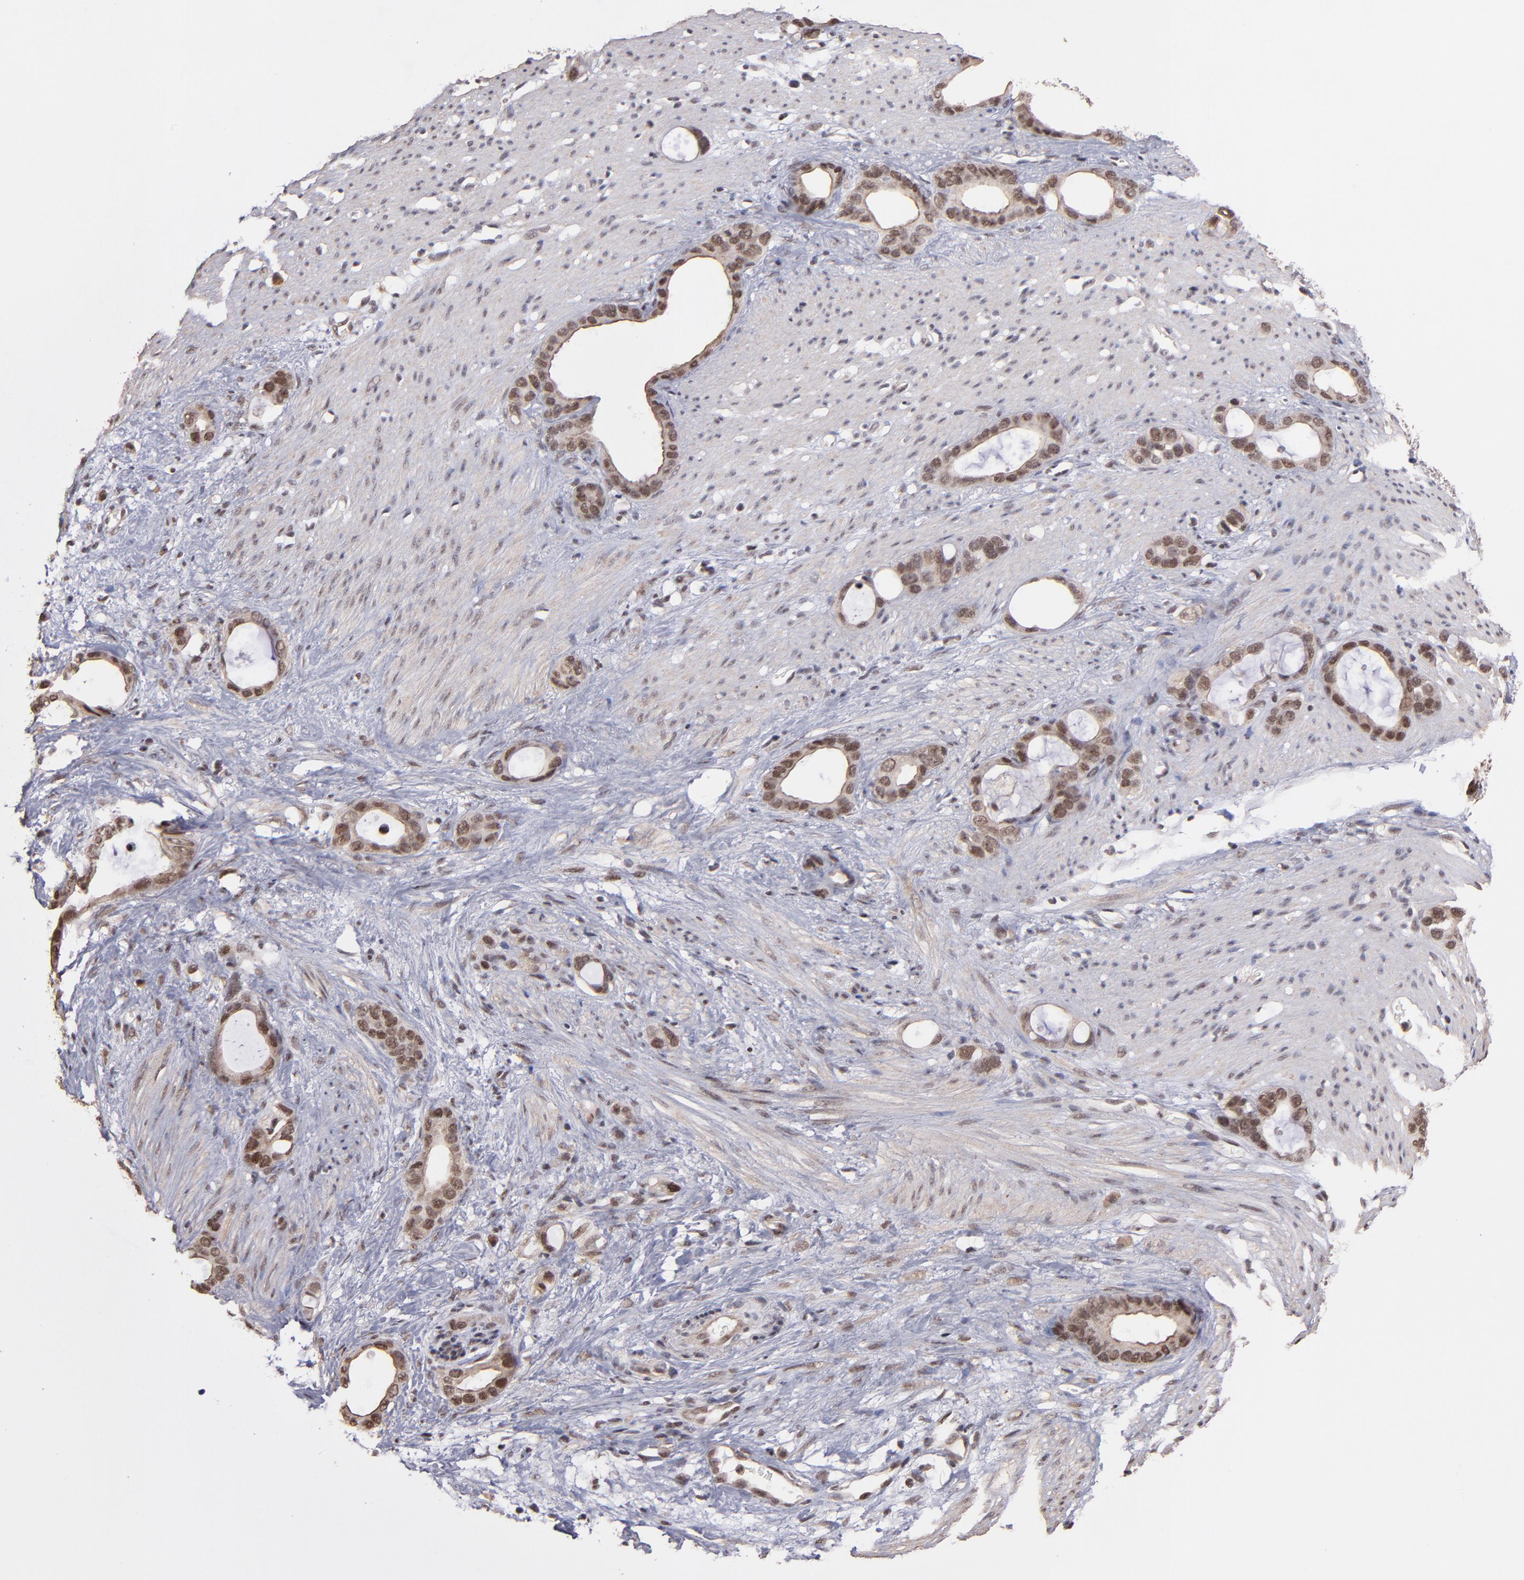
{"staining": {"intensity": "moderate", "quantity": ">75%", "location": "nuclear"}, "tissue": "stomach cancer", "cell_type": "Tumor cells", "image_type": "cancer", "snomed": [{"axis": "morphology", "description": "Adenocarcinoma, NOS"}, {"axis": "topography", "description": "Stomach"}], "caption": "Stomach adenocarcinoma stained with a protein marker shows moderate staining in tumor cells.", "gene": "TERF2", "patient": {"sex": "female", "age": 75}}